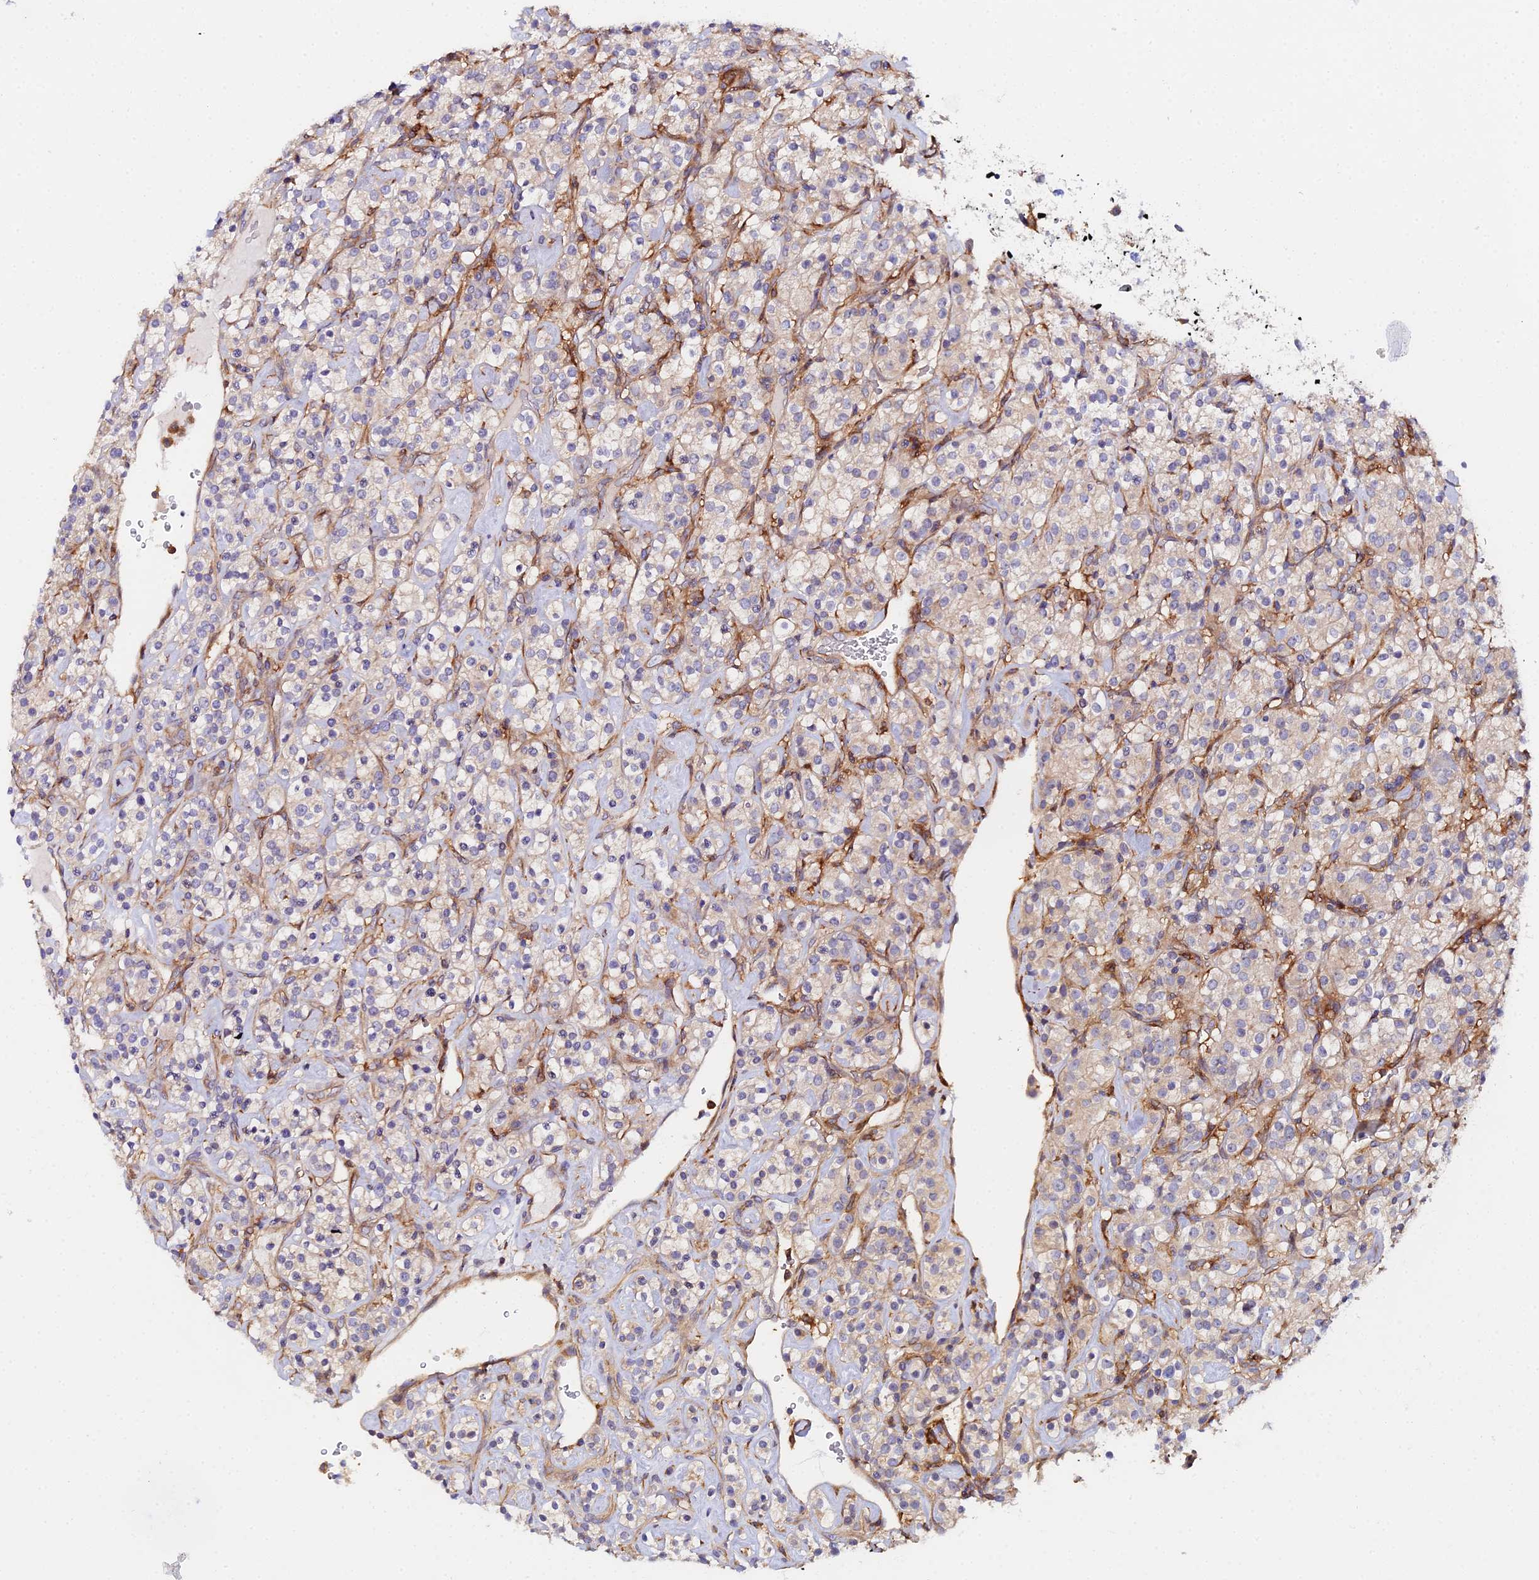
{"staining": {"intensity": "weak", "quantity": "25%-75%", "location": "cytoplasmic/membranous"}, "tissue": "renal cancer", "cell_type": "Tumor cells", "image_type": "cancer", "snomed": [{"axis": "morphology", "description": "Adenocarcinoma, NOS"}, {"axis": "topography", "description": "Kidney"}], "caption": "Immunohistochemical staining of human renal cancer displays low levels of weak cytoplasmic/membranous protein positivity in approximately 25%-75% of tumor cells.", "gene": "GNG5B", "patient": {"sex": "male", "age": 77}}